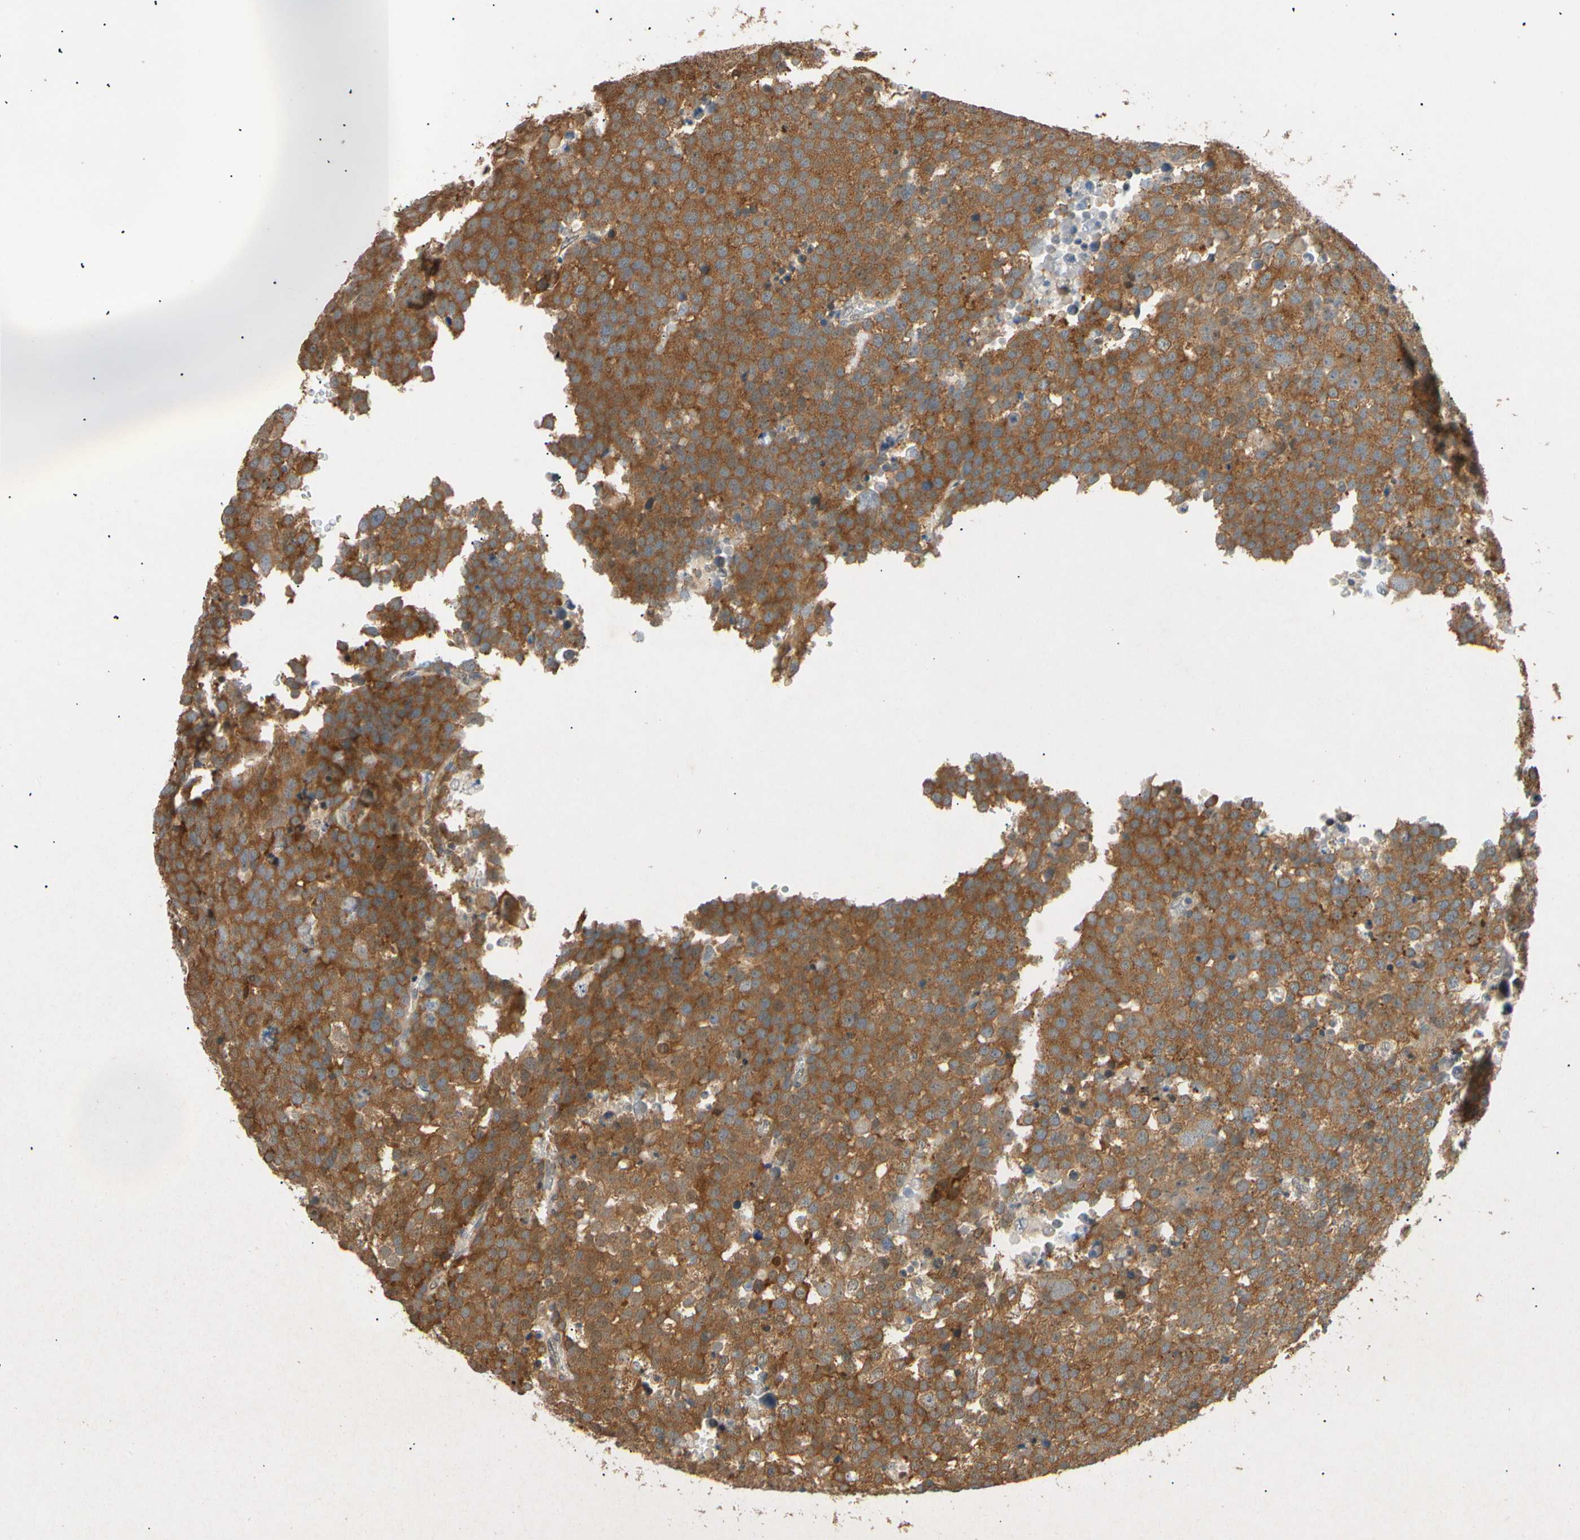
{"staining": {"intensity": "moderate", "quantity": ">75%", "location": "cytoplasmic/membranous"}, "tissue": "testis cancer", "cell_type": "Tumor cells", "image_type": "cancer", "snomed": [{"axis": "morphology", "description": "Seminoma, NOS"}, {"axis": "topography", "description": "Testis"}], "caption": "Testis cancer tissue demonstrates moderate cytoplasmic/membranous staining in about >75% of tumor cells", "gene": "EIF1AX", "patient": {"sex": "male", "age": 71}}